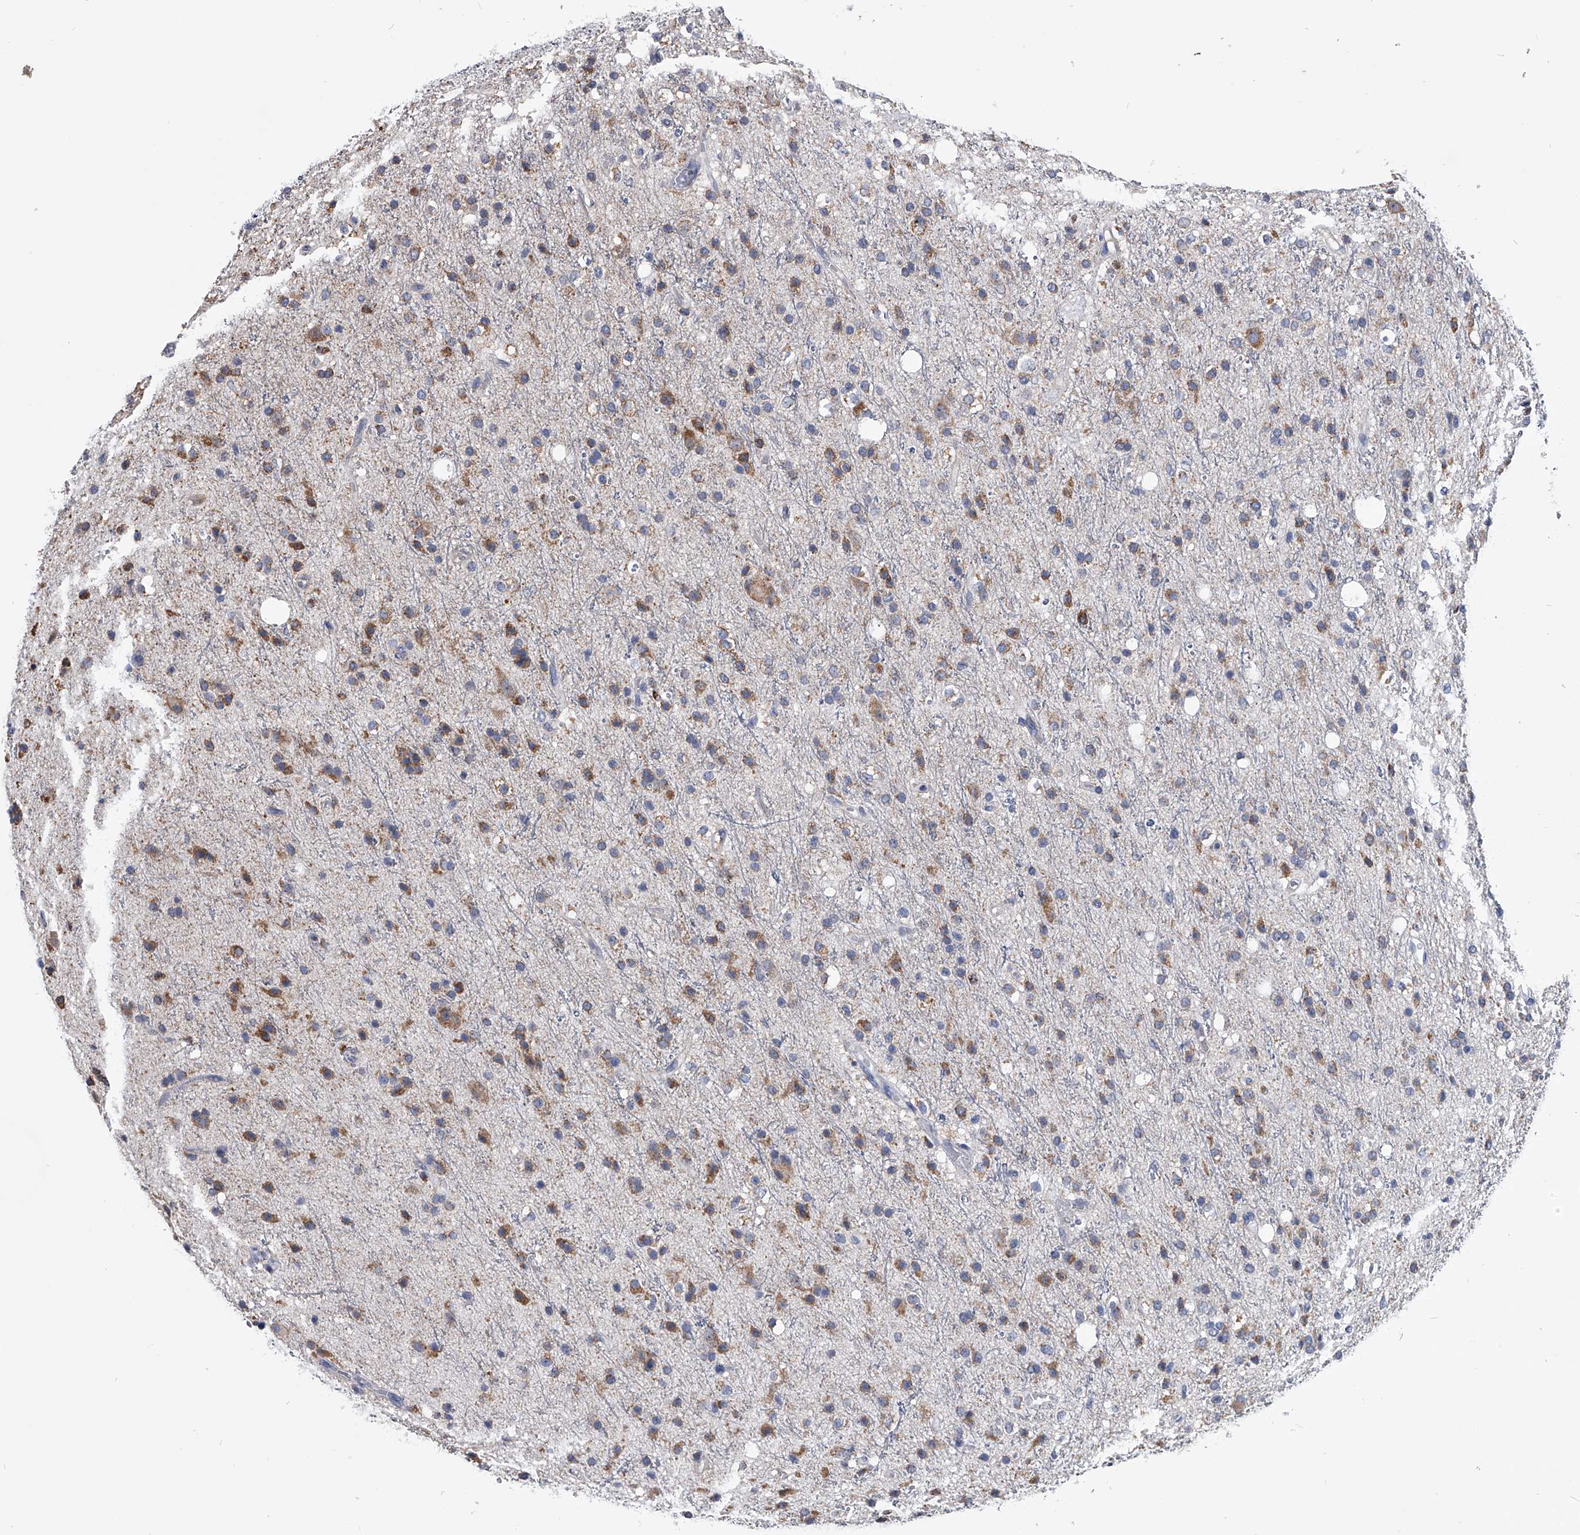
{"staining": {"intensity": "moderate", "quantity": ">75%", "location": "cytoplasmic/membranous"}, "tissue": "glioma", "cell_type": "Tumor cells", "image_type": "cancer", "snomed": [{"axis": "morphology", "description": "Glioma, malignant, High grade"}, {"axis": "topography", "description": "Brain"}], "caption": "Moderate cytoplasmic/membranous protein staining is appreciated in about >75% of tumor cells in glioma.", "gene": "OAT", "patient": {"sex": "male", "age": 47}}